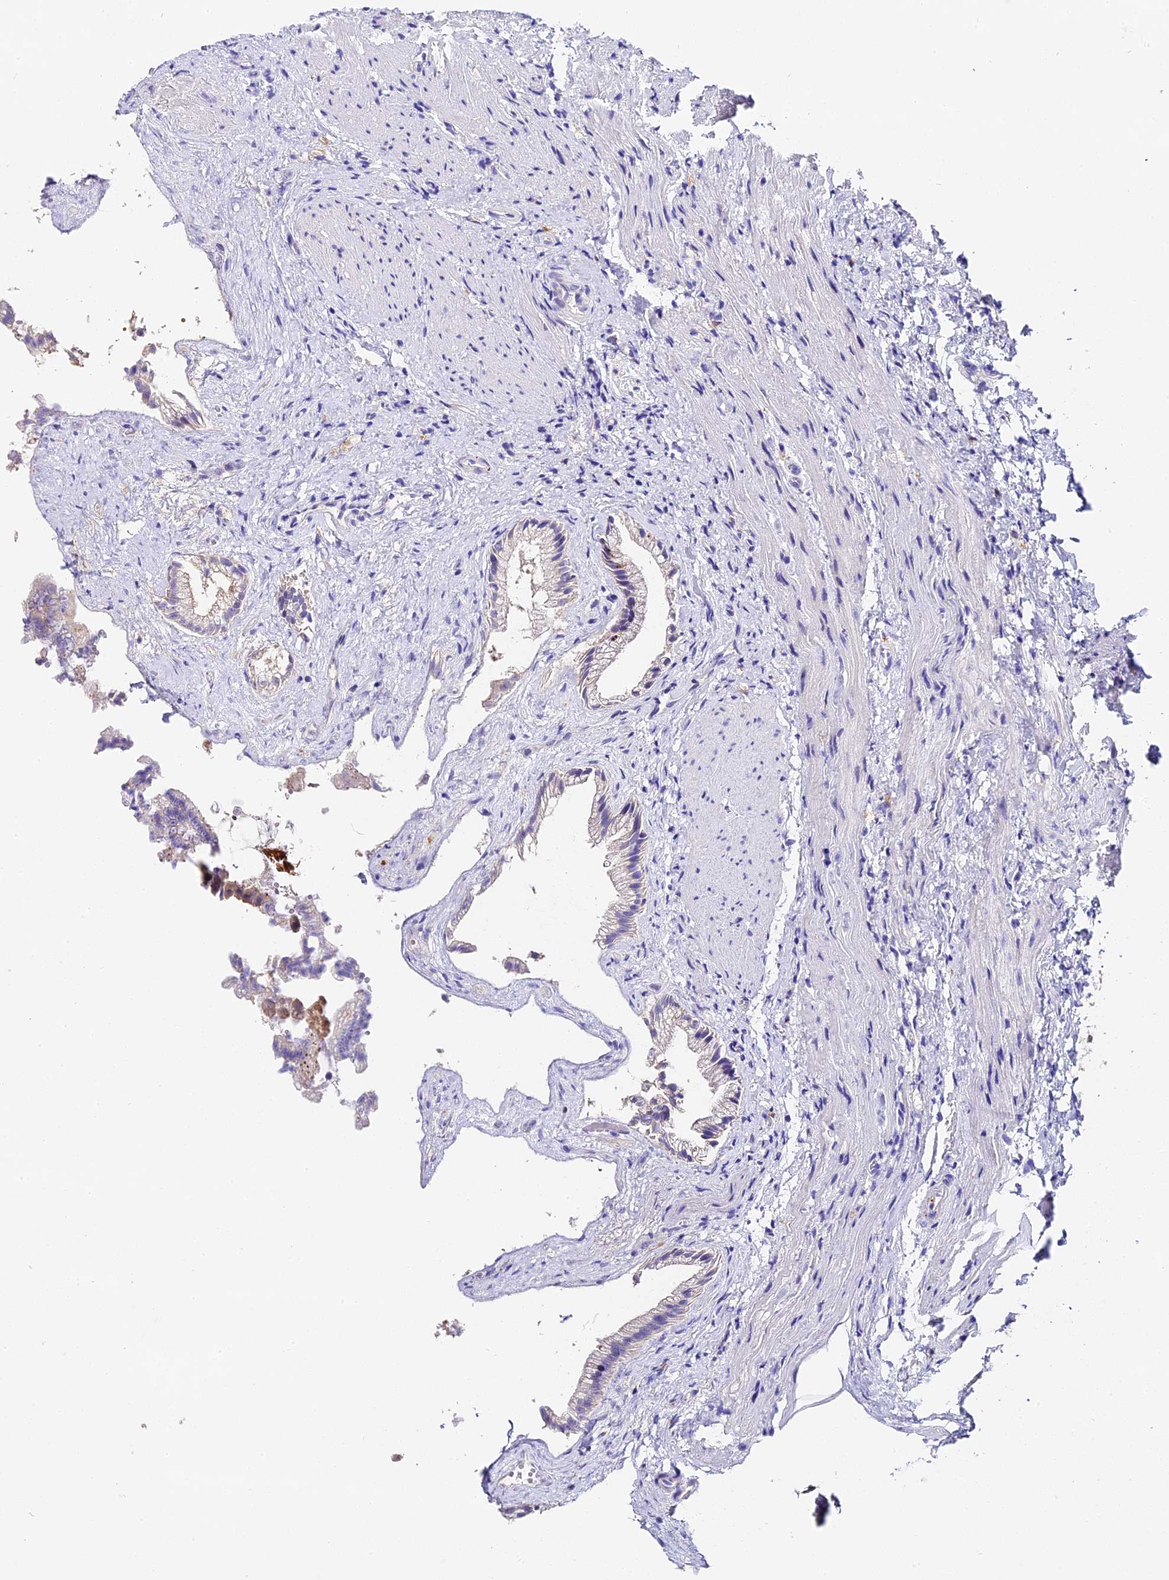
{"staining": {"intensity": "strong", "quantity": "25%-75%", "location": "cytoplasmic/membranous"}, "tissue": "gallbladder", "cell_type": "Glandular cells", "image_type": "normal", "snomed": [{"axis": "morphology", "description": "Normal tissue, NOS"}, {"axis": "morphology", "description": "Inflammation, NOS"}, {"axis": "topography", "description": "Gallbladder"}], "caption": "Benign gallbladder displays strong cytoplasmic/membranous expression in approximately 25%-75% of glandular cells The staining was performed using DAB, with brown indicating positive protein expression. Nuclei are stained blue with hematoxylin..", "gene": "LYPD6", "patient": {"sex": "male", "age": 51}}